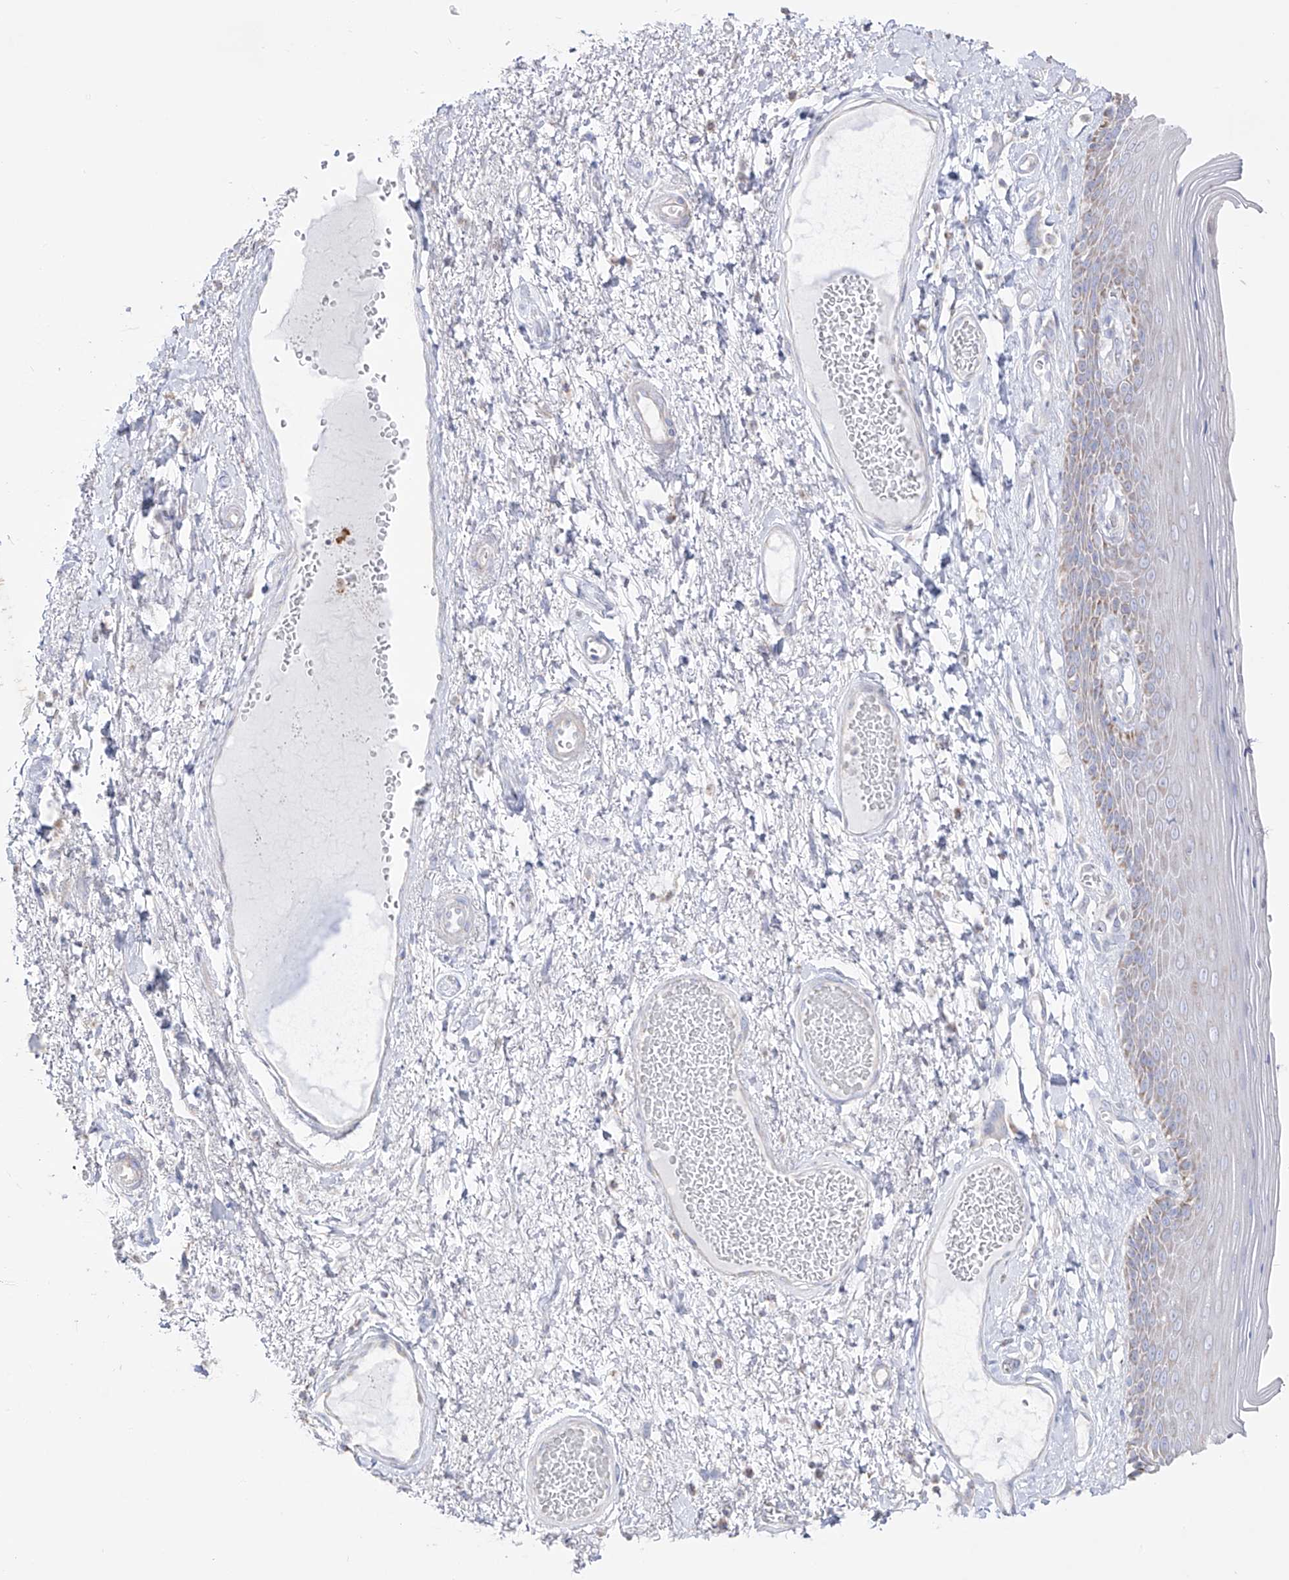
{"staining": {"intensity": "moderate", "quantity": "<25%", "location": "cytoplasmic/membranous"}, "tissue": "skin", "cell_type": "Epidermal cells", "image_type": "normal", "snomed": [{"axis": "morphology", "description": "Normal tissue, NOS"}, {"axis": "topography", "description": "Anal"}], "caption": "Immunohistochemistry (IHC) micrograph of normal skin: human skin stained using immunohistochemistry (IHC) displays low levels of moderate protein expression localized specifically in the cytoplasmic/membranous of epidermal cells, appearing as a cytoplasmic/membranous brown color.", "gene": "RCHY1", "patient": {"sex": "male", "age": 69}}